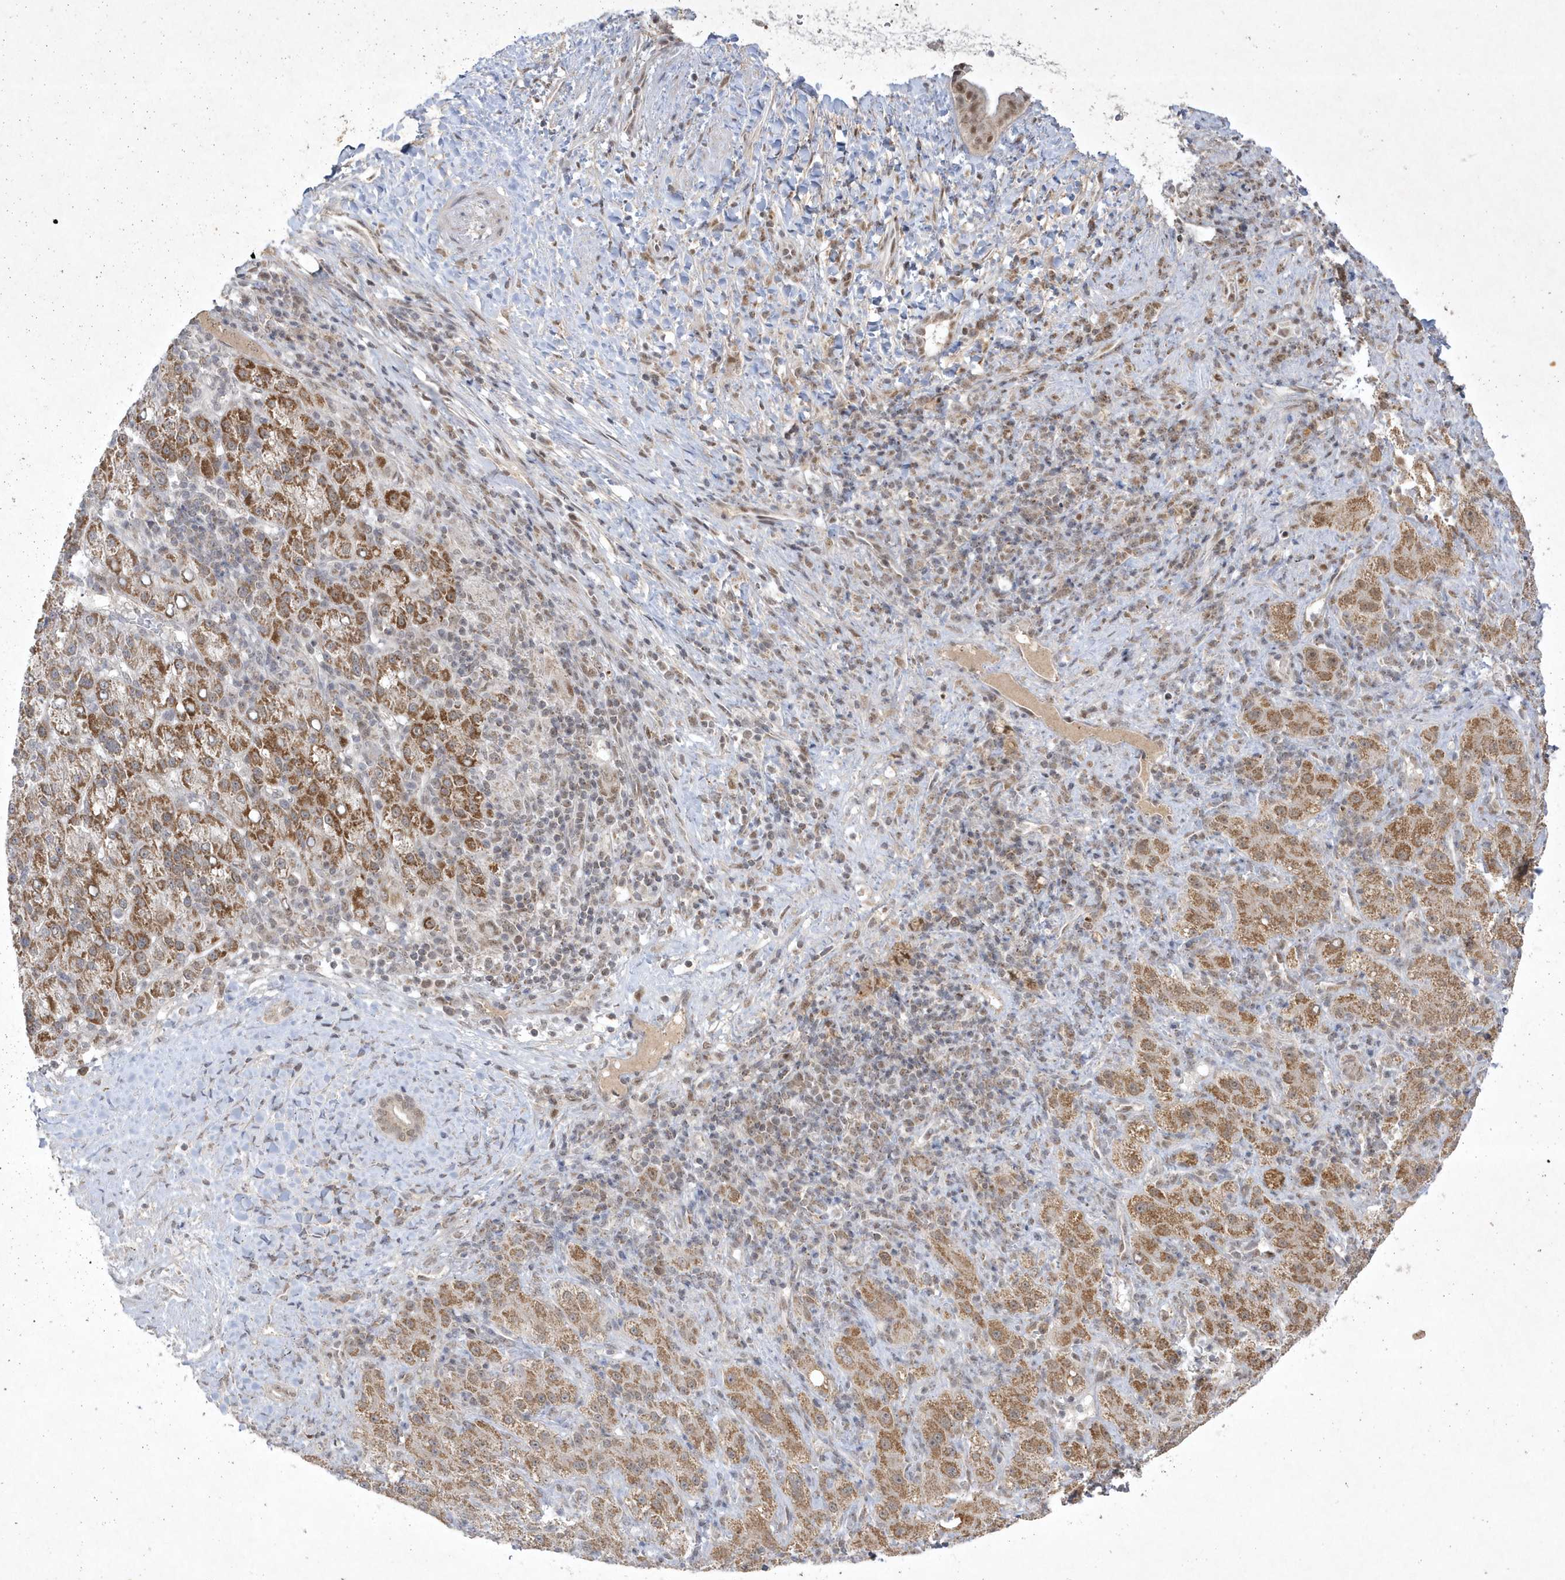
{"staining": {"intensity": "moderate", "quantity": ">75%", "location": "cytoplasmic/membranous"}, "tissue": "liver cancer", "cell_type": "Tumor cells", "image_type": "cancer", "snomed": [{"axis": "morphology", "description": "Carcinoma, Hepatocellular, NOS"}, {"axis": "topography", "description": "Liver"}], "caption": "High-magnification brightfield microscopy of hepatocellular carcinoma (liver) stained with DAB (3,3'-diaminobenzidine) (brown) and counterstained with hematoxylin (blue). tumor cells exhibit moderate cytoplasmic/membranous expression is seen in approximately>75% of cells.", "gene": "CPSF3", "patient": {"sex": "female", "age": 58}}